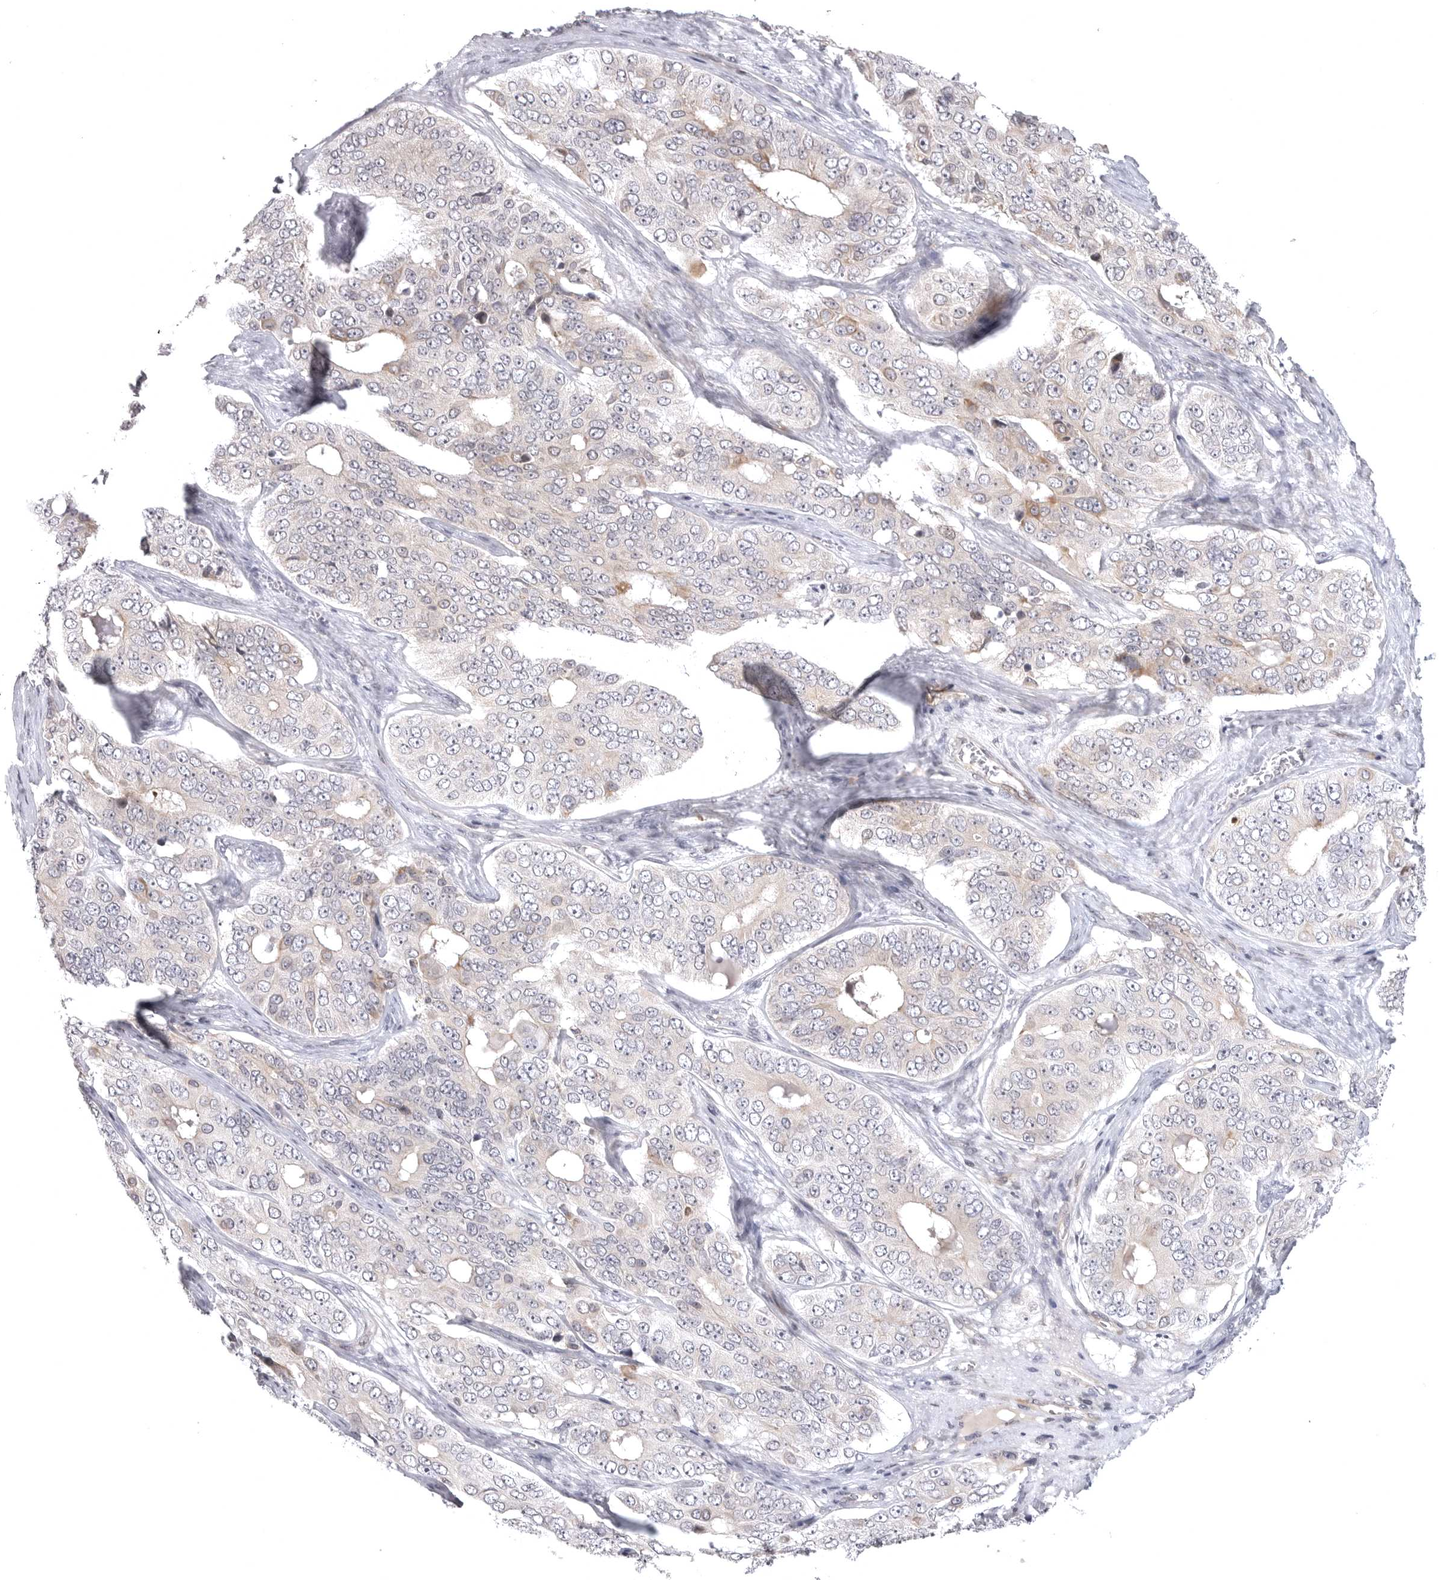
{"staining": {"intensity": "negative", "quantity": "none", "location": "none"}, "tissue": "ovarian cancer", "cell_type": "Tumor cells", "image_type": "cancer", "snomed": [{"axis": "morphology", "description": "Carcinoma, endometroid"}, {"axis": "topography", "description": "Ovary"}], "caption": "A histopathology image of ovarian cancer stained for a protein exhibits no brown staining in tumor cells. (Immunohistochemistry, brightfield microscopy, high magnification).", "gene": "CD300LD", "patient": {"sex": "female", "age": 51}}